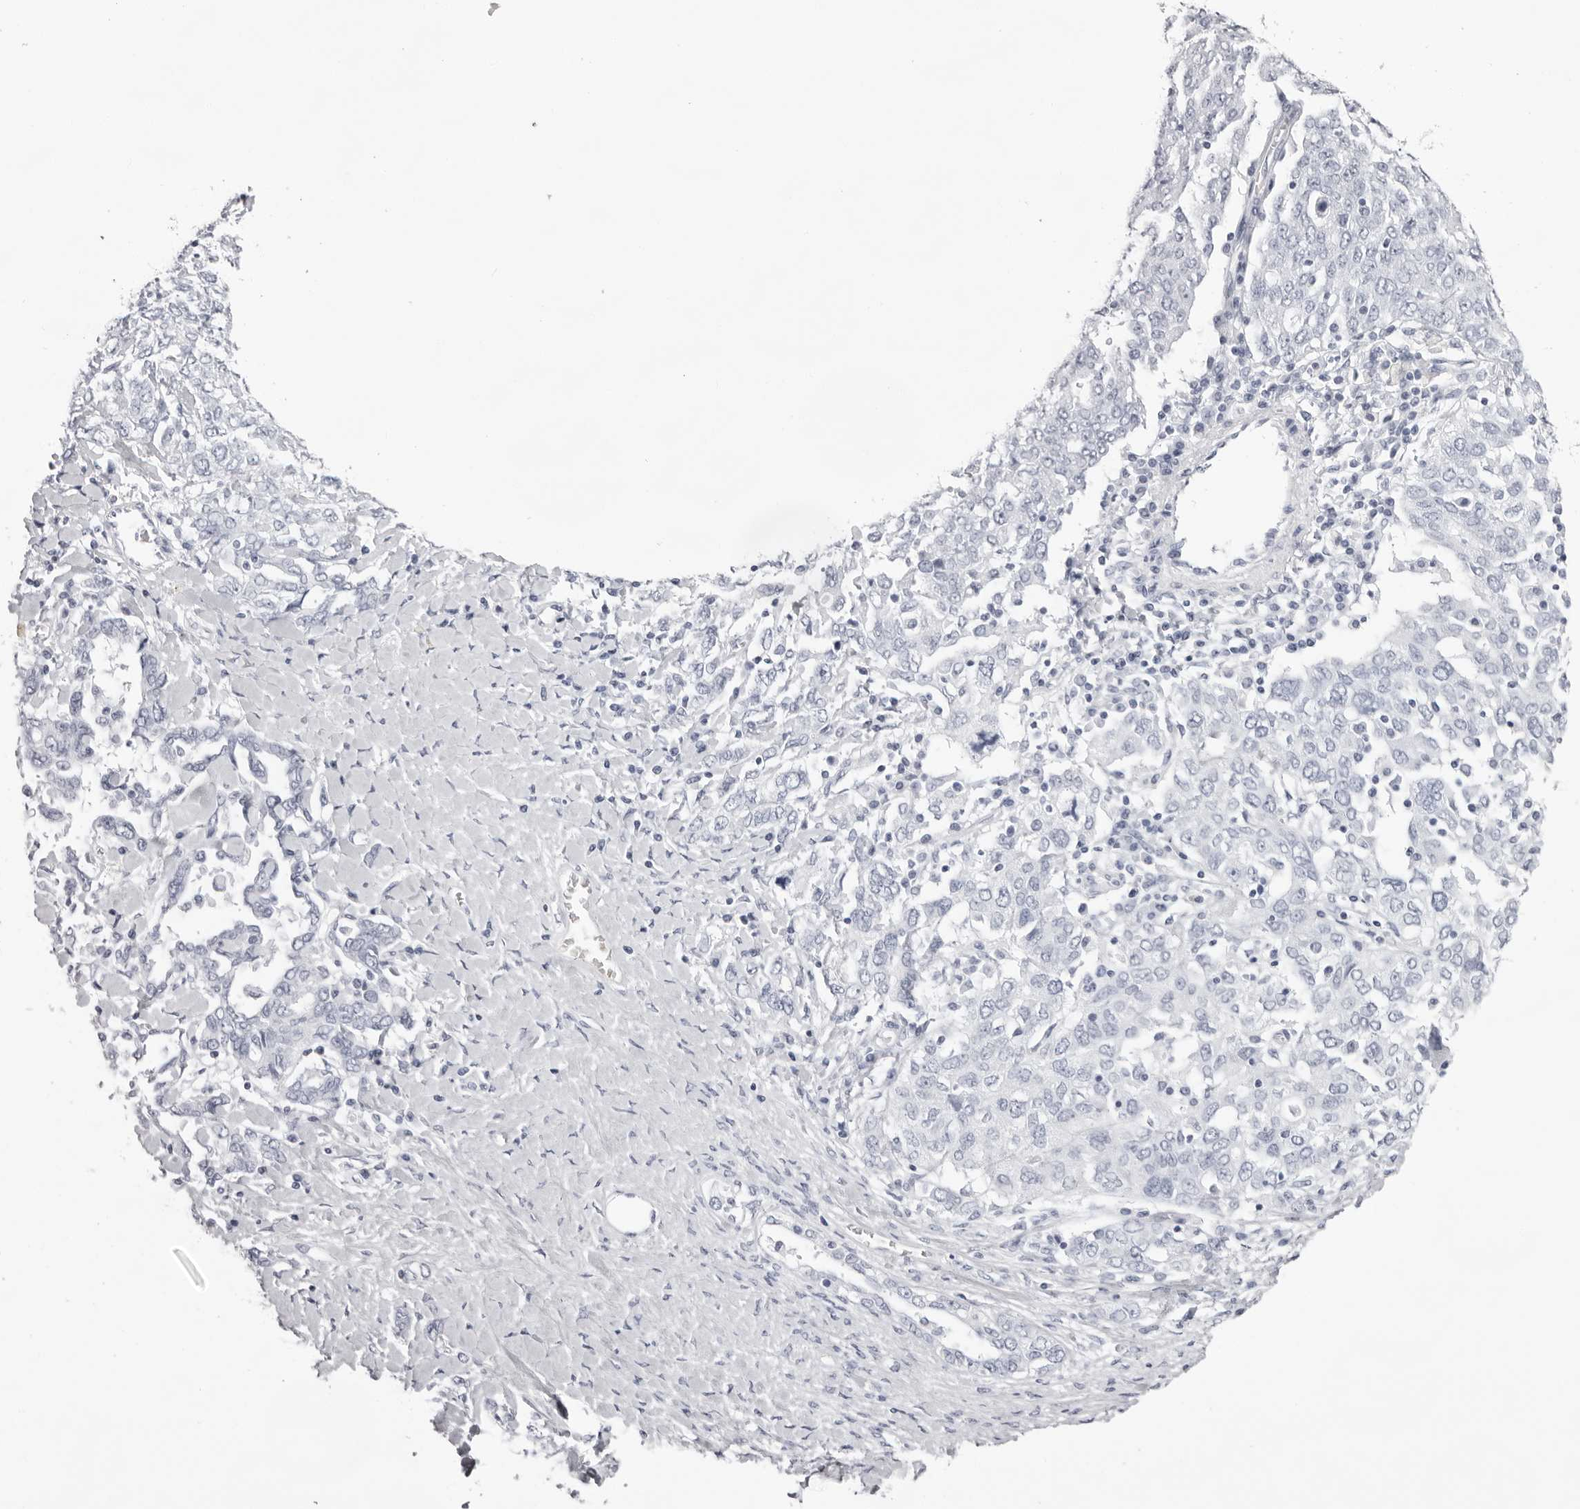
{"staining": {"intensity": "negative", "quantity": "none", "location": "none"}, "tissue": "ovarian cancer", "cell_type": "Tumor cells", "image_type": "cancer", "snomed": [{"axis": "morphology", "description": "Carcinoma, endometroid"}, {"axis": "topography", "description": "Ovary"}], "caption": "Human ovarian cancer (endometroid carcinoma) stained for a protein using immunohistochemistry displays no expression in tumor cells.", "gene": "SPTA1", "patient": {"sex": "female", "age": 62}}